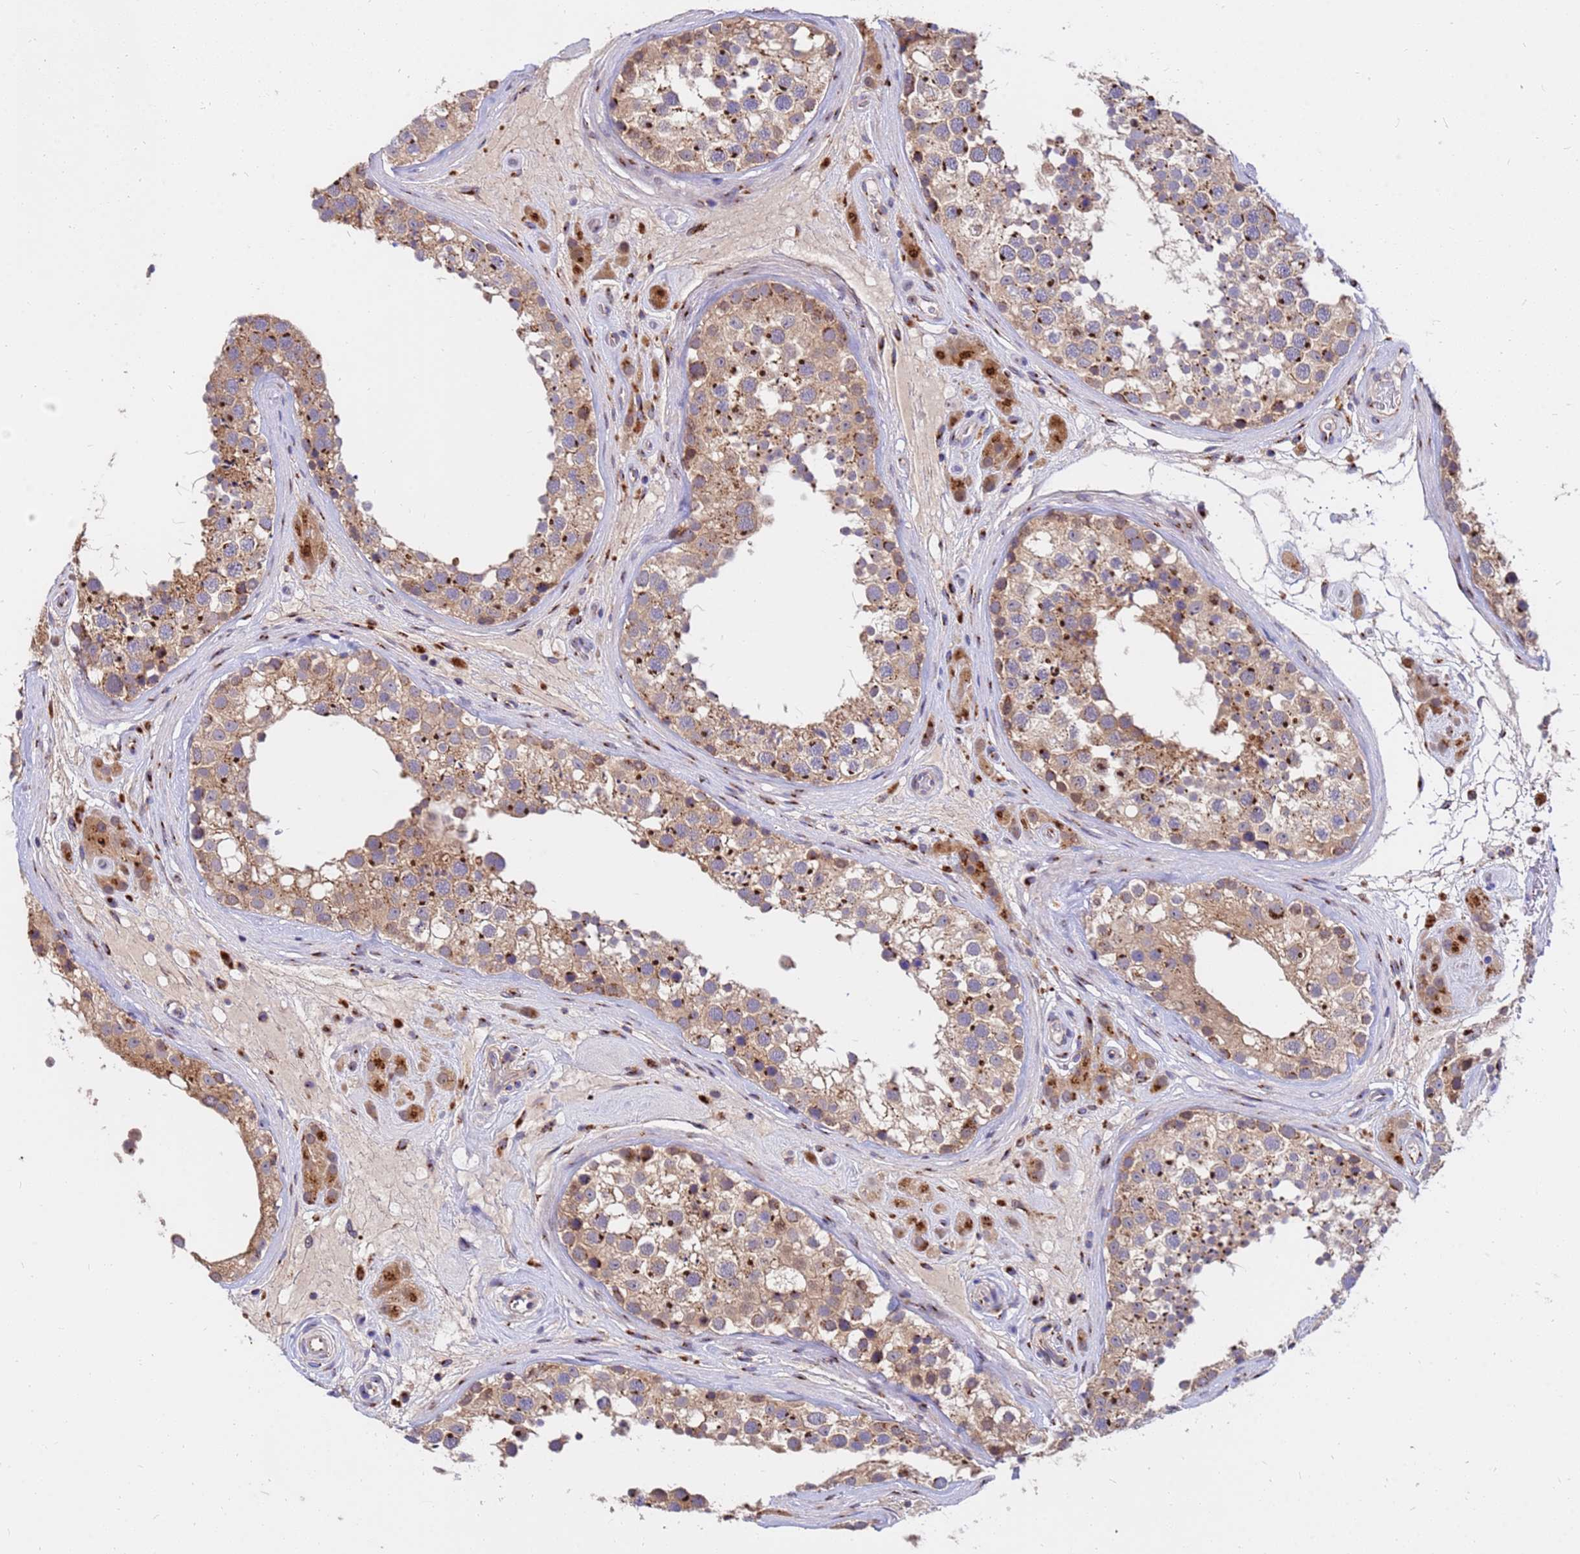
{"staining": {"intensity": "moderate", "quantity": ">75%", "location": "cytoplasmic/membranous"}, "tissue": "testis", "cell_type": "Cells in seminiferous ducts", "image_type": "normal", "snomed": [{"axis": "morphology", "description": "Normal tissue, NOS"}, {"axis": "topography", "description": "Testis"}], "caption": "Brown immunohistochemical staining in normal human testis displays moderate cytoplasmic/membranous expression in approximately >75% of cells in seminiferous ducts.", "gene": "HPS3", "patient": {"sex": "male", "age": 46}}